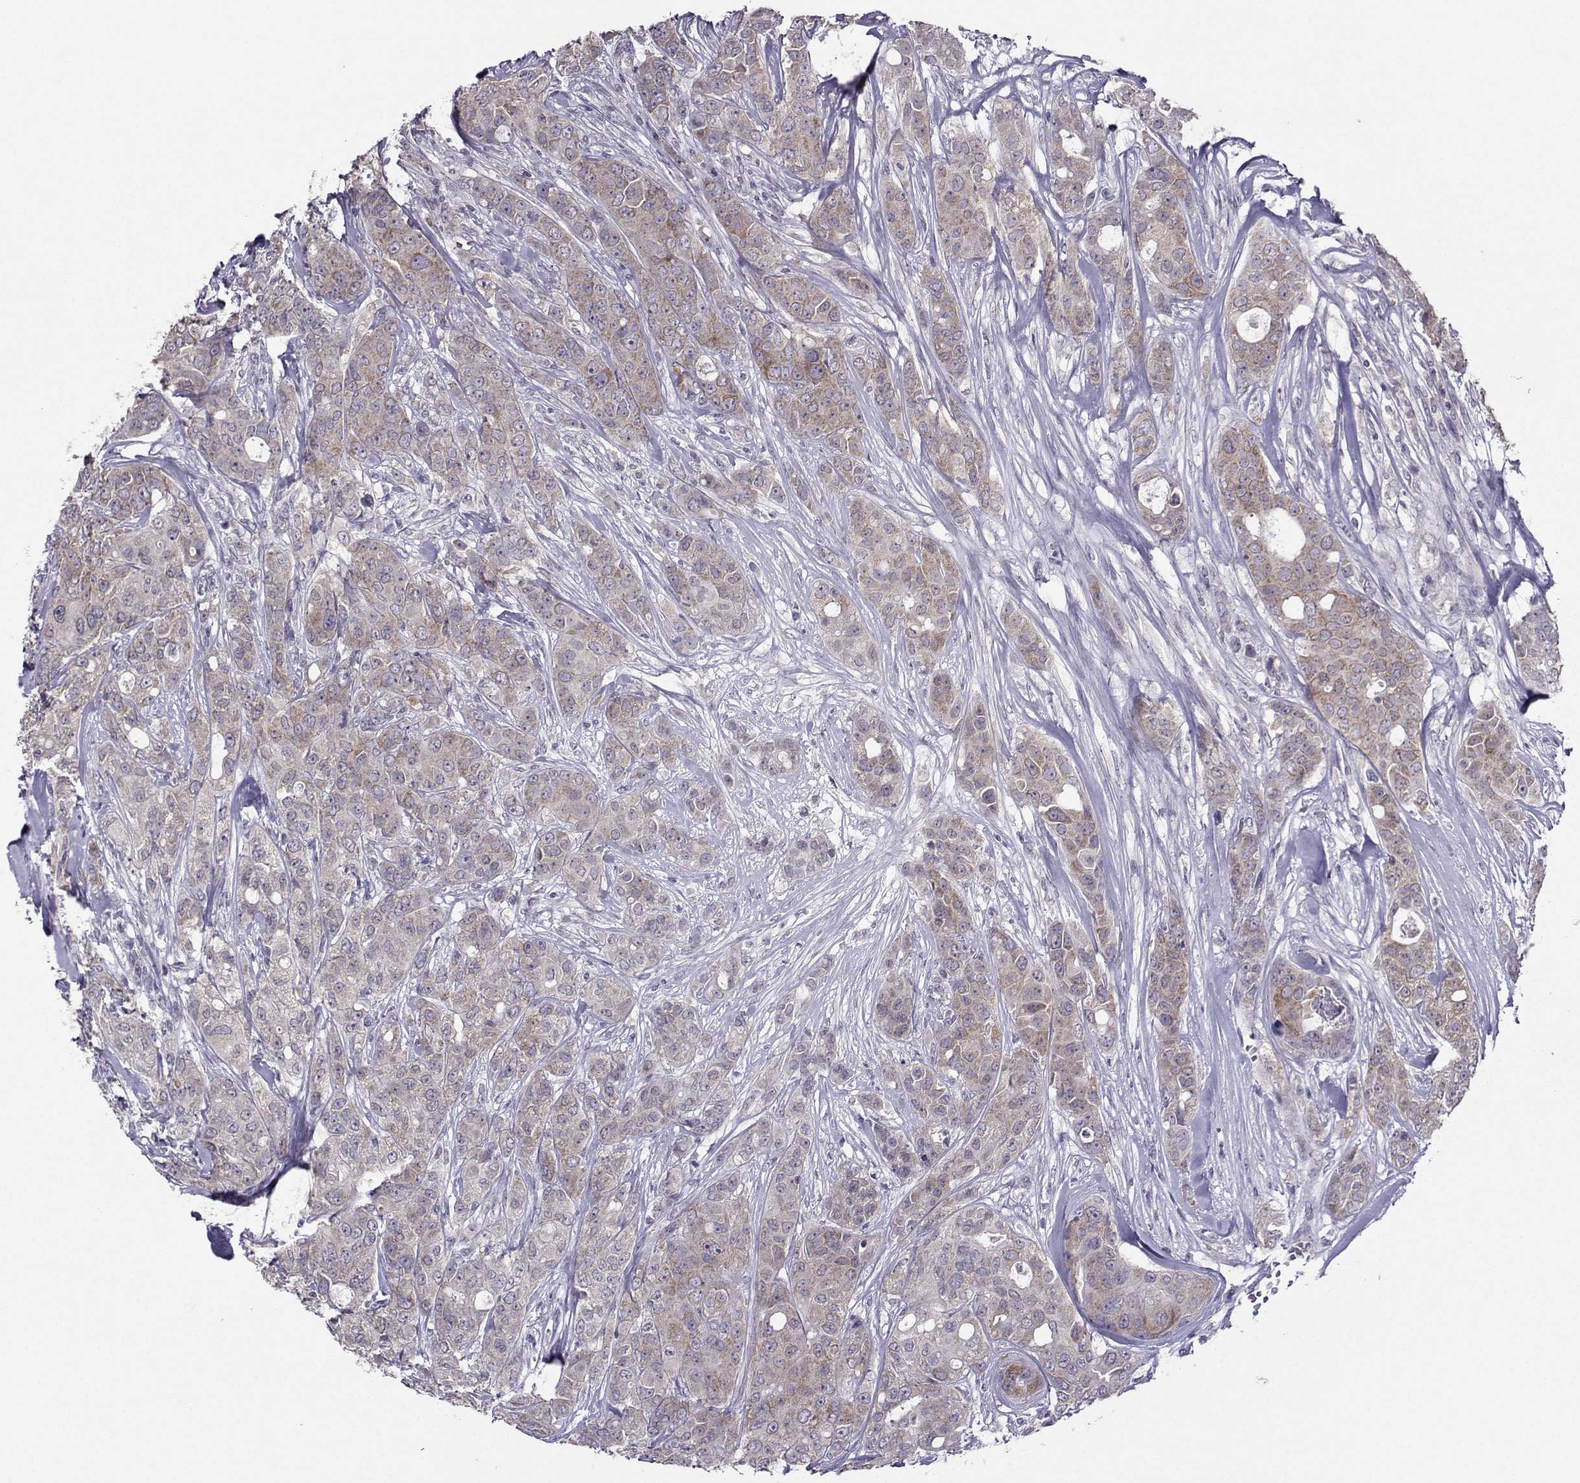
{"staining": {"intensity": "weak", "quantity": ">75%", "location": "cytoplasmic/membranous"}, "tissue": "breast cancer", "cell_type": "Tumor cells", "image_type": "cancer", "snomed": [{"axis": "morphology", "description": "Duct carcinoma"}, {"axis": "topography", "description": "Breast"}], "caption": "Protein expression analysis of breast intraductal carcinoma shows weak cytoplasmic/membranous staining in about >75% of tumor cells.", "gene": "DDX20", "patient": {"sex": "female", "age": 43}}